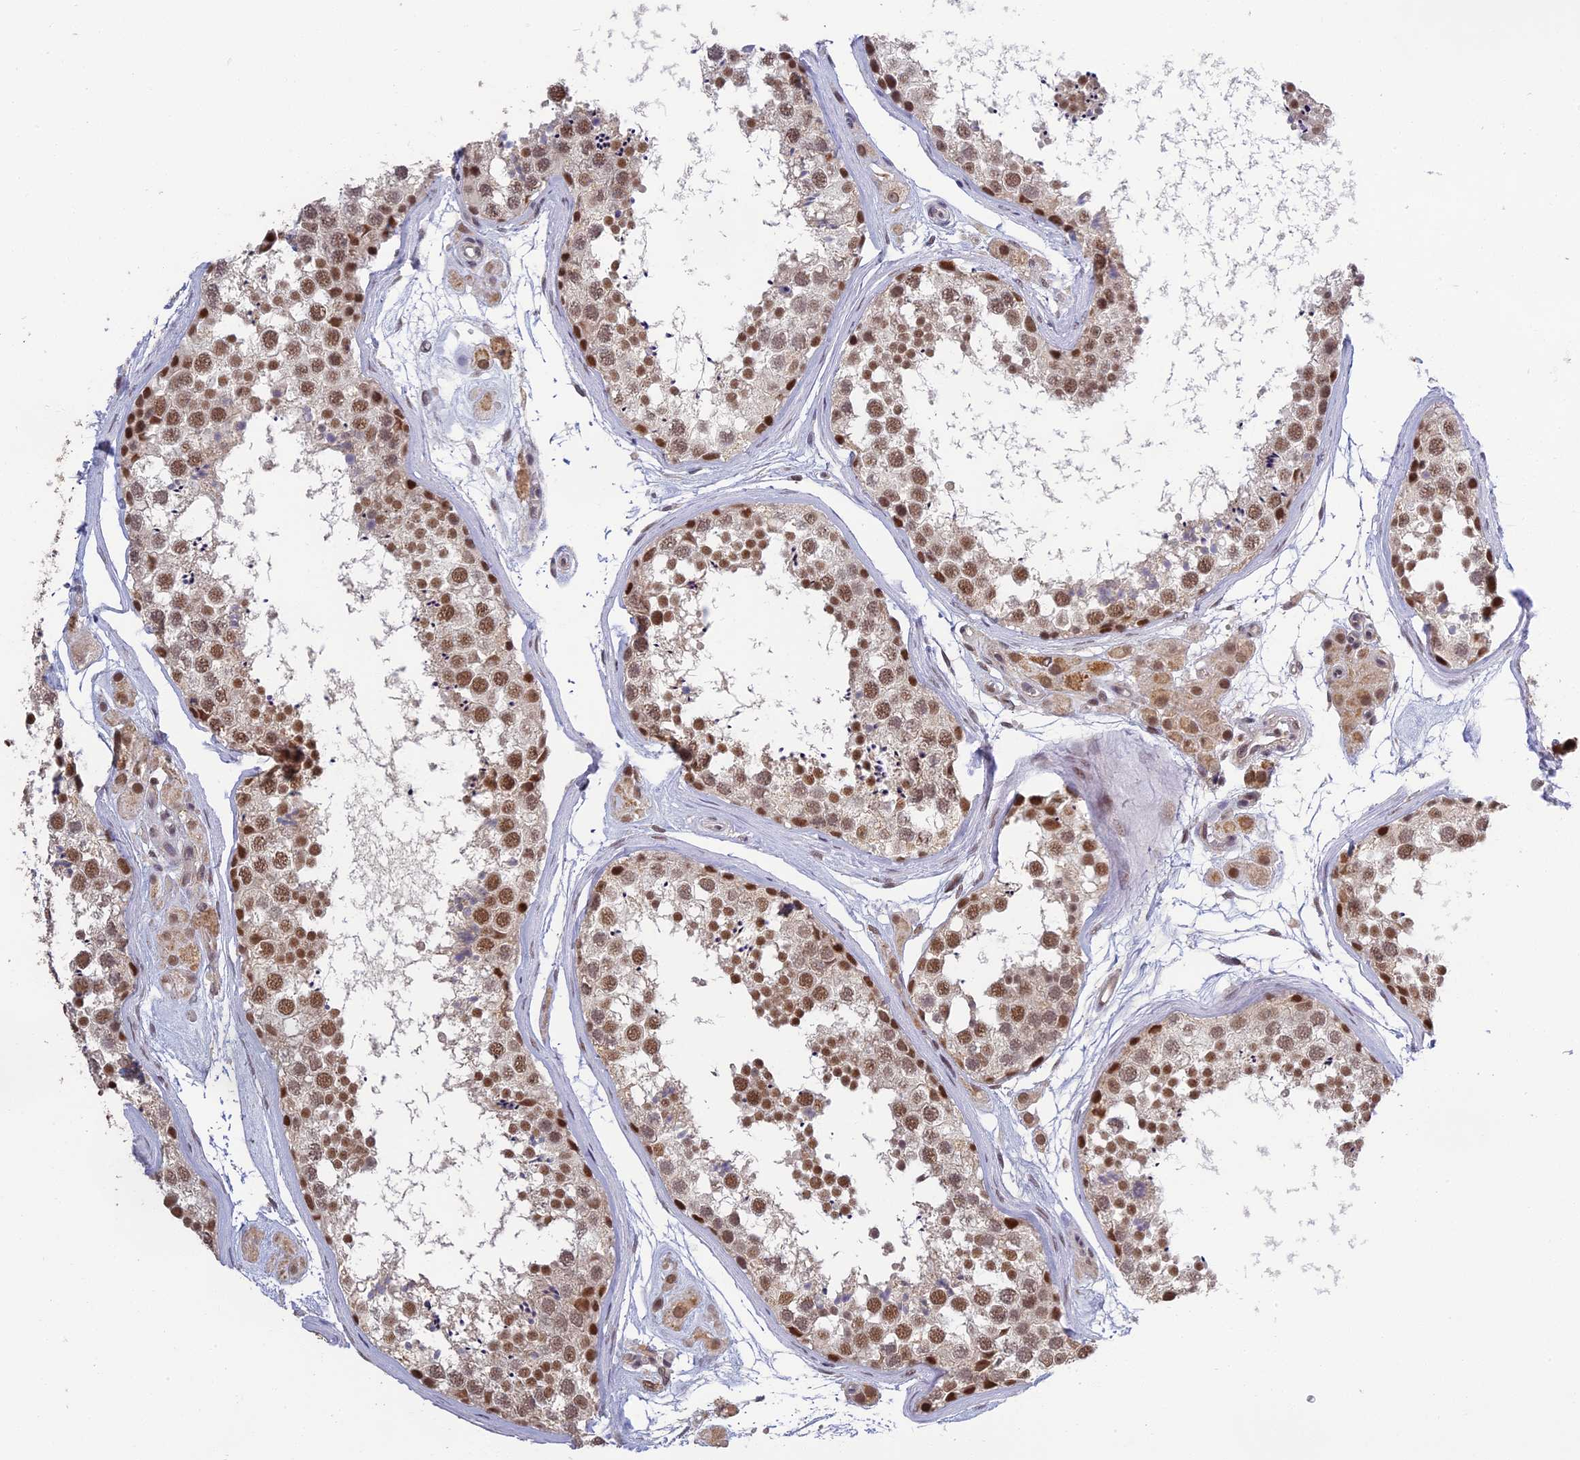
{"staining": {"intensity": "moderate", "quantity": ">75%", "location": "nuclear"}, "tissue": "testis", "cell_type": "Cells in seminiferous ducts", "image_type": "normal", "snomed": [{"axis": "morphology", "description": "Normal tissue, NOS"}, {"axis": "topography", "description": "Testis"}], "caption": "IHC photomicrograph of normal human testis stained for a protein (brown), which demonstrates medium levels of moderate nuclear expression in about >75% of cells in seminiferous ducts.", "gene": "MORF4L1", "patient": {"sex": "male", "age": 56}}